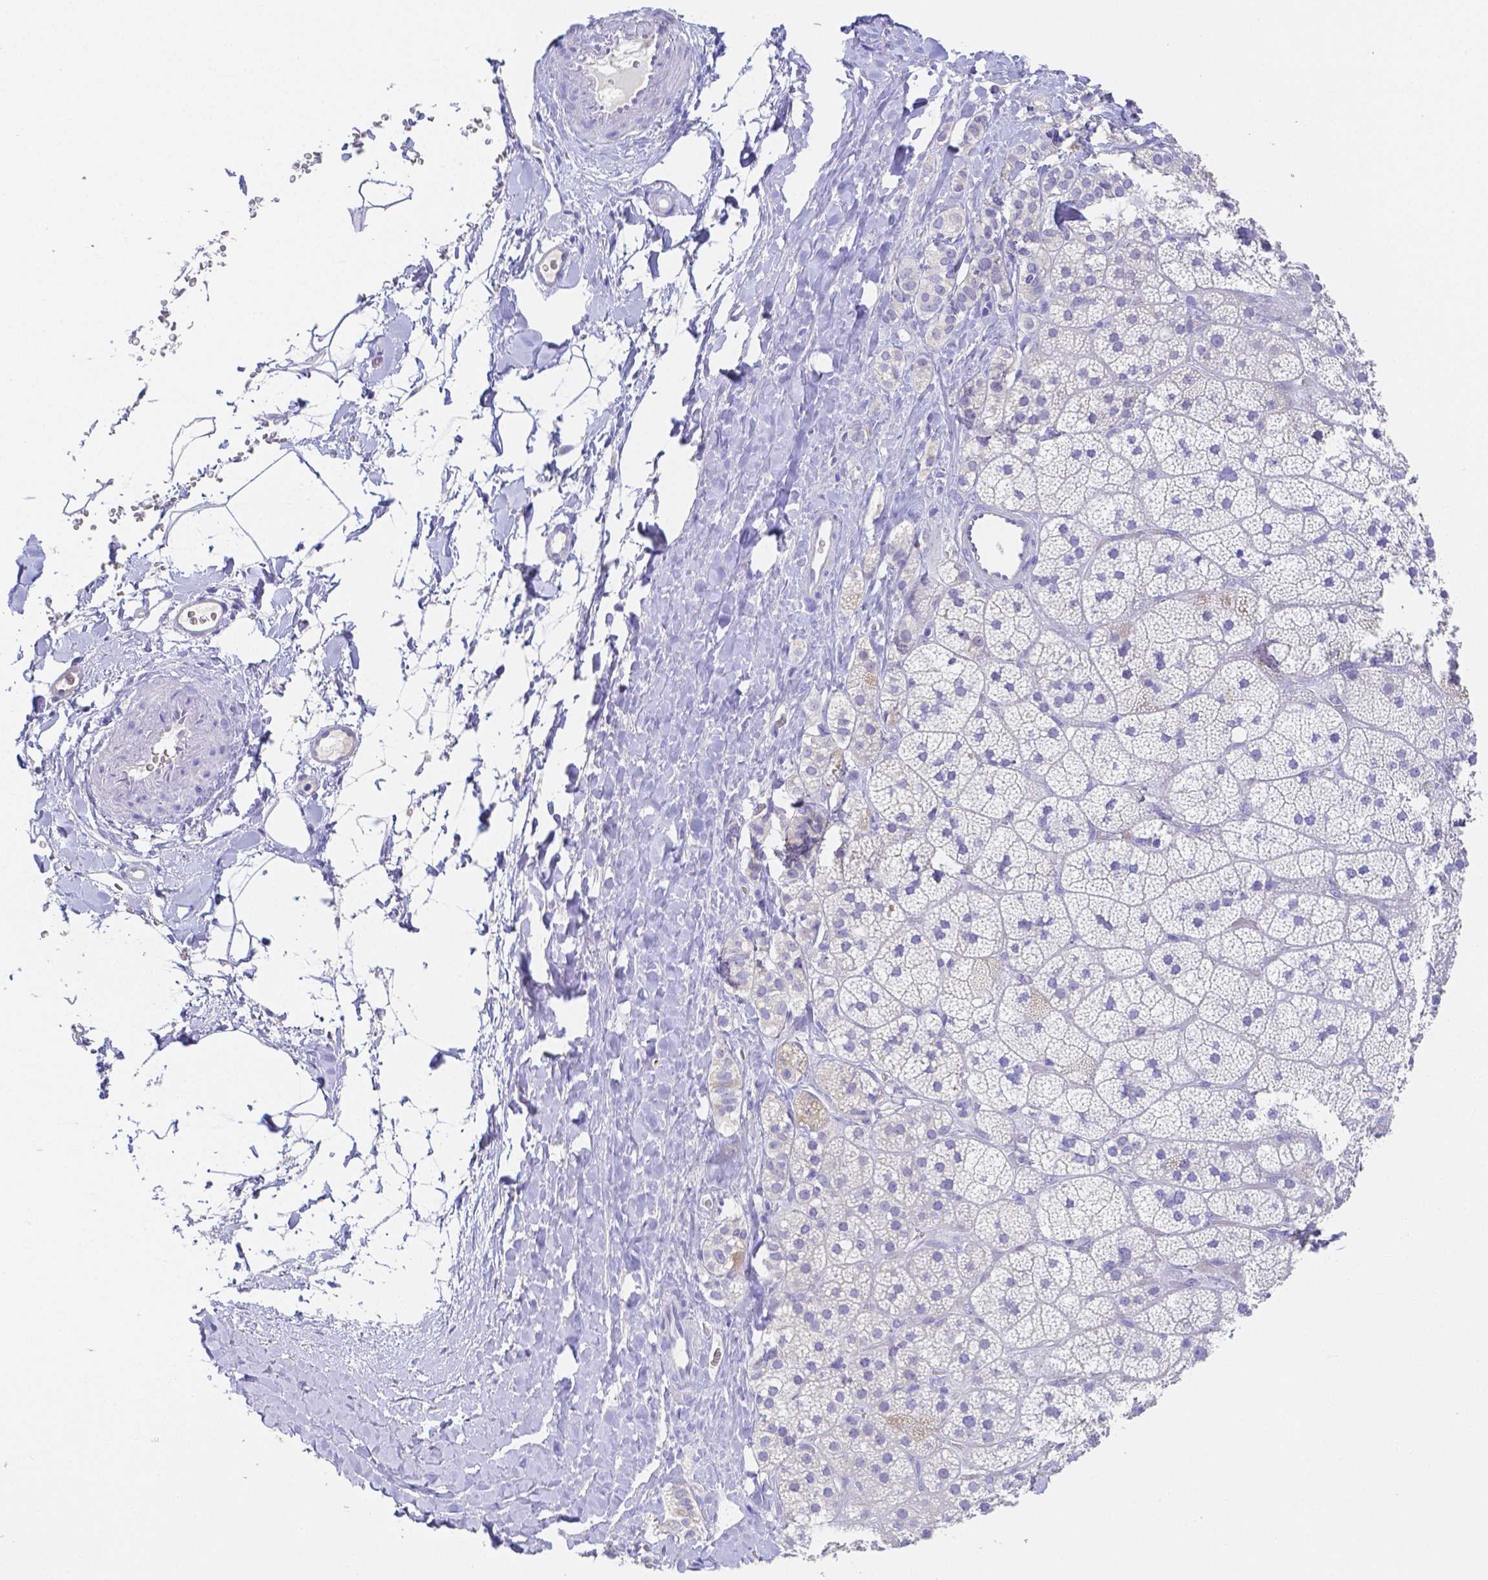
{"staining": {"intensity": "negative", "quantity": "none", "location": "none"}, "tissue": "adrenal gland", "cell_type": "Glandular cells", "image_type": "normal", "snomed": [{"axis": "morphology", "description": "Normal tissue, NOS"}, {"axis": "topography", "description": "Adrenal gland"}], "caption": "This is an immunohistochemistry (IHC) histopathology image of unremarkable adrenal gland. There is no expression in glandular cells.", "gene": "ZG16B", "patient": {"sex": "male", "age": 57}}